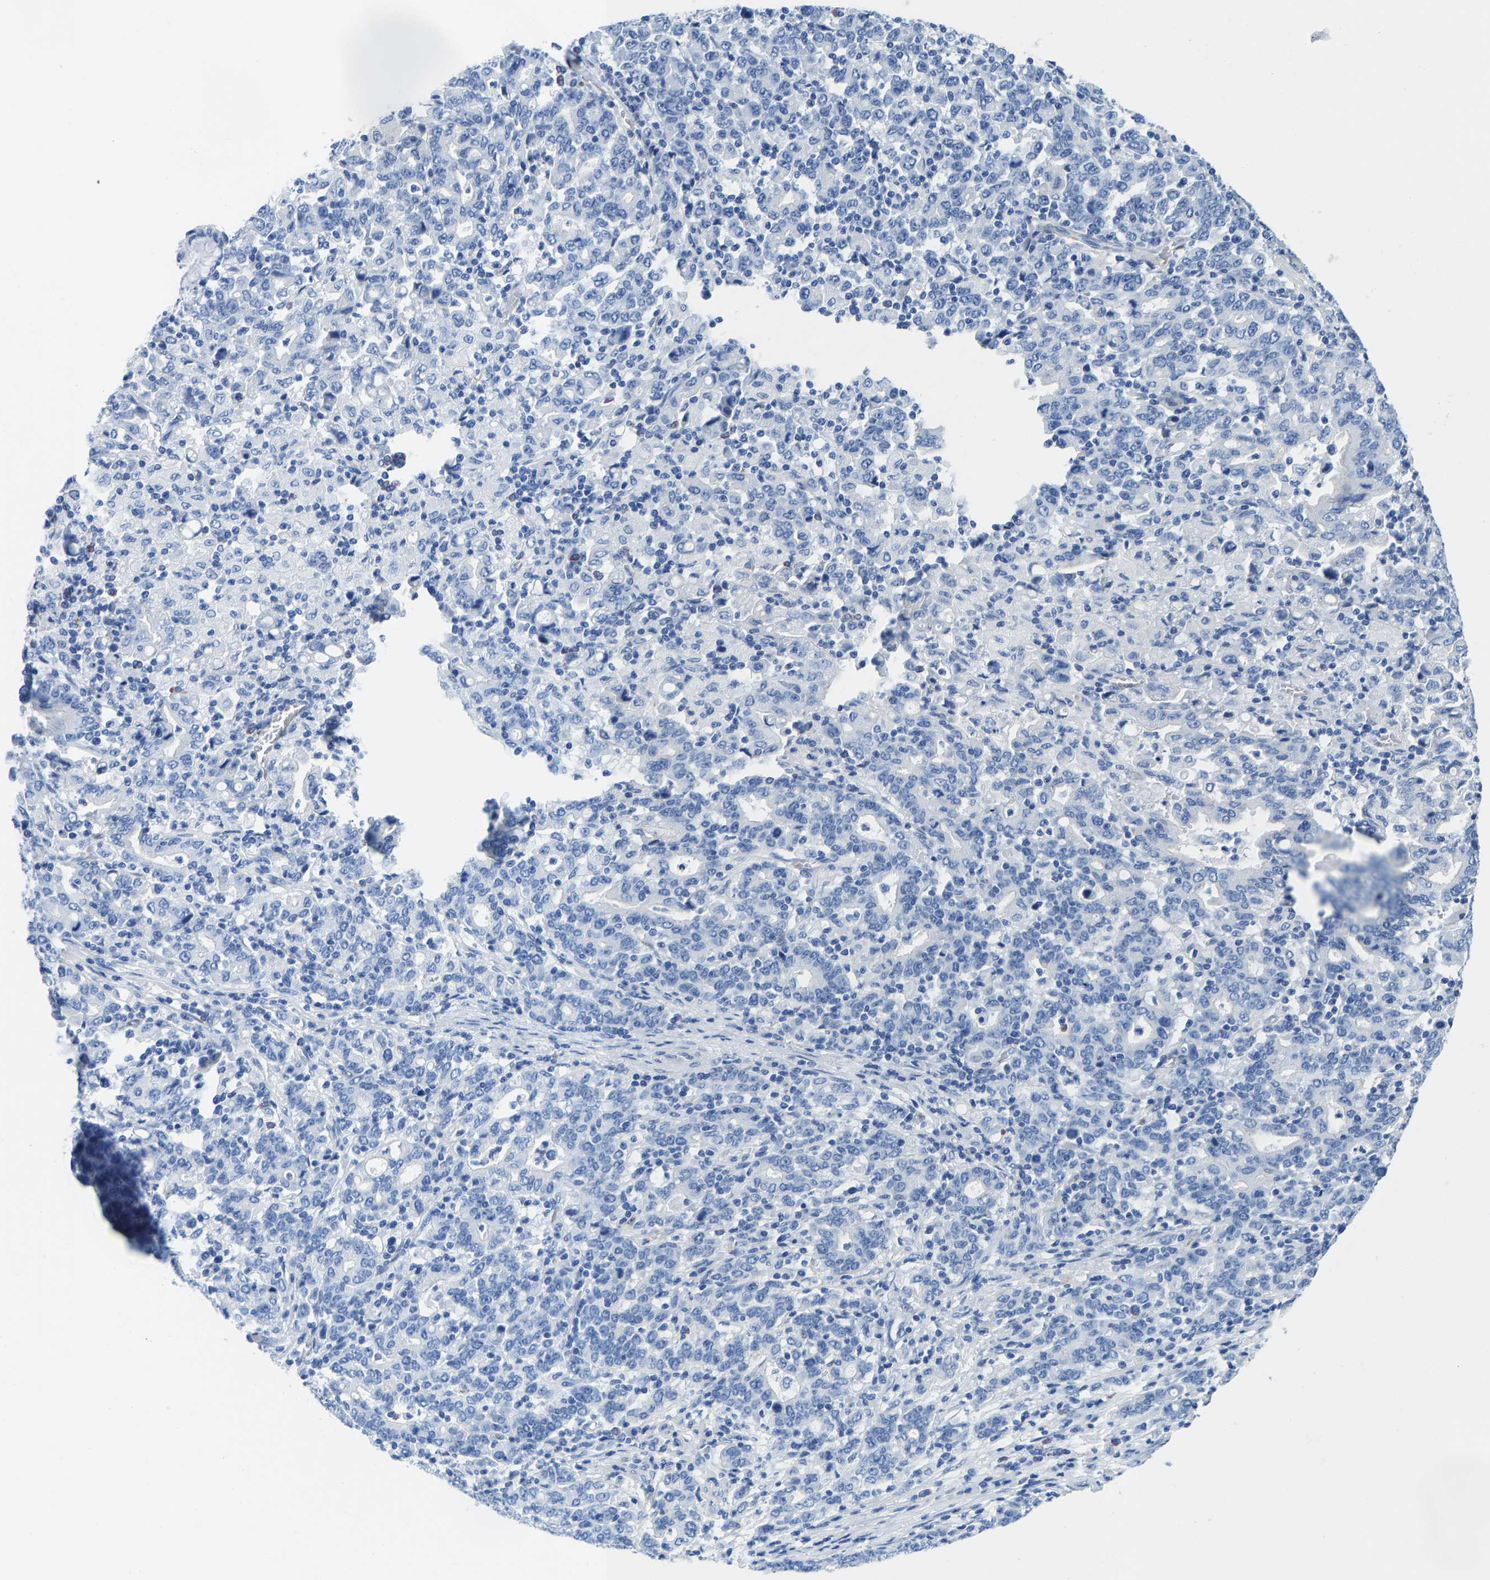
{"staining": {"intensity": "negative", "quantity": "none", "location": "none"}, "tissue": "stomach cancer", "cell_type": "Tumor cells", "image_type": "cancer", "snomed": [{"axis": "morphology", "description": "Adenocarcinoma, NOS"}, {"axis": "topography", "description": "Stomach, upper"}], "caption": "An IHC micrograph of stomach cancer is shown. There is no staining in tumor cells of stomach cancer.", "gene": "NKAIN3", "patient": {"sex": "male", "age": 69}}